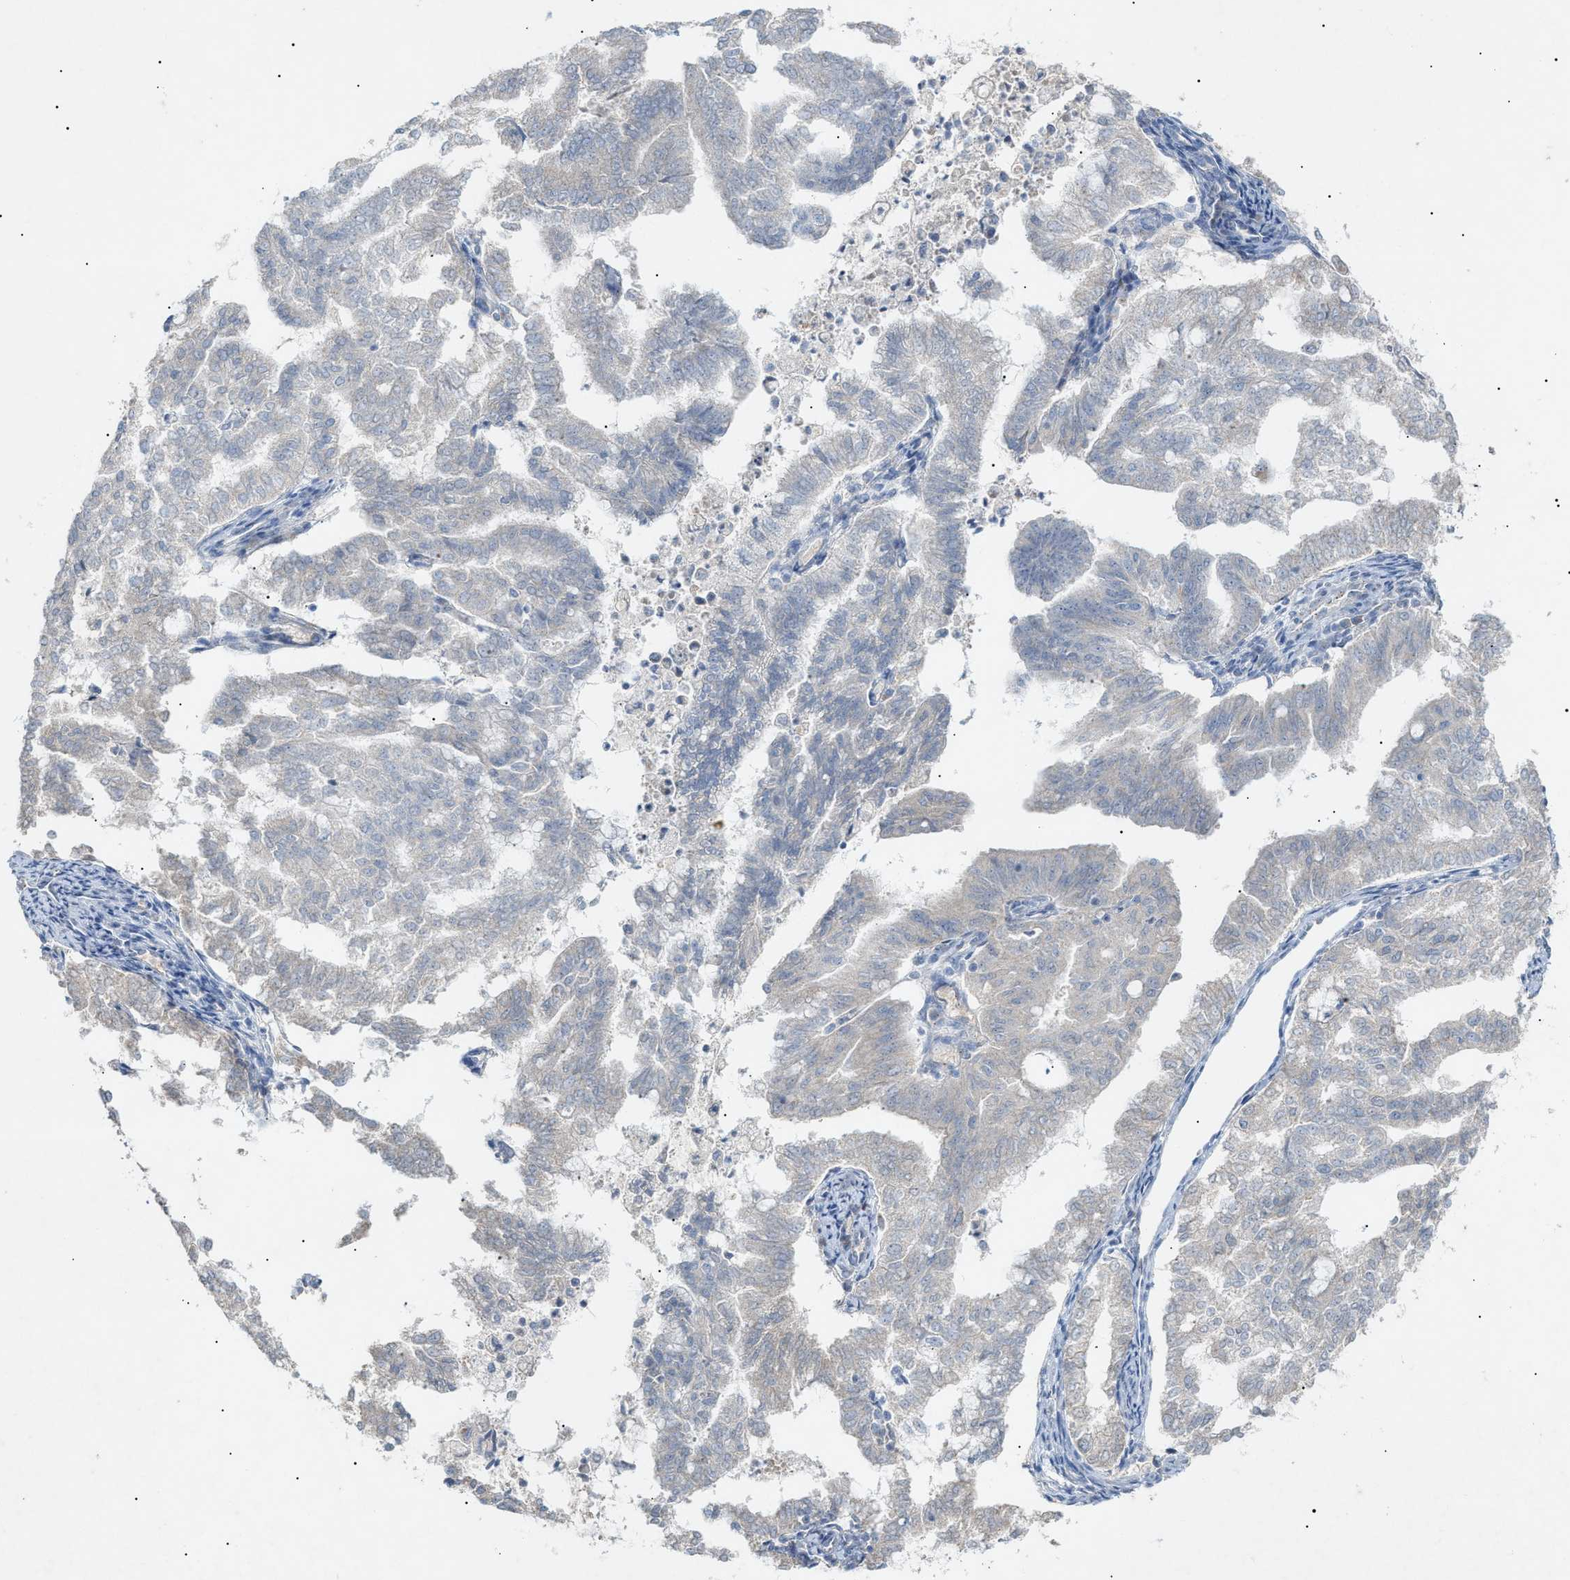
{"staining": {"intensity": "negative", "quantity": "none", "location": "none"}, "tissue": "endometrial cancer", "cell_type": "Tumor cells", "image_type": "cancer", "snomed": [{"axis": "morphology", "description": "Adenocarcinoma, NOS"}, {"axis": "topography", "description": "Endometrium"}], "caption": "IHC image of endometrial cancer (adenocarcinoma) stained for a protein (brown), which shows no positivity in tumor cells.", "gene": "SLC25A31", "patient": {"sex": "female", "age": 79}}